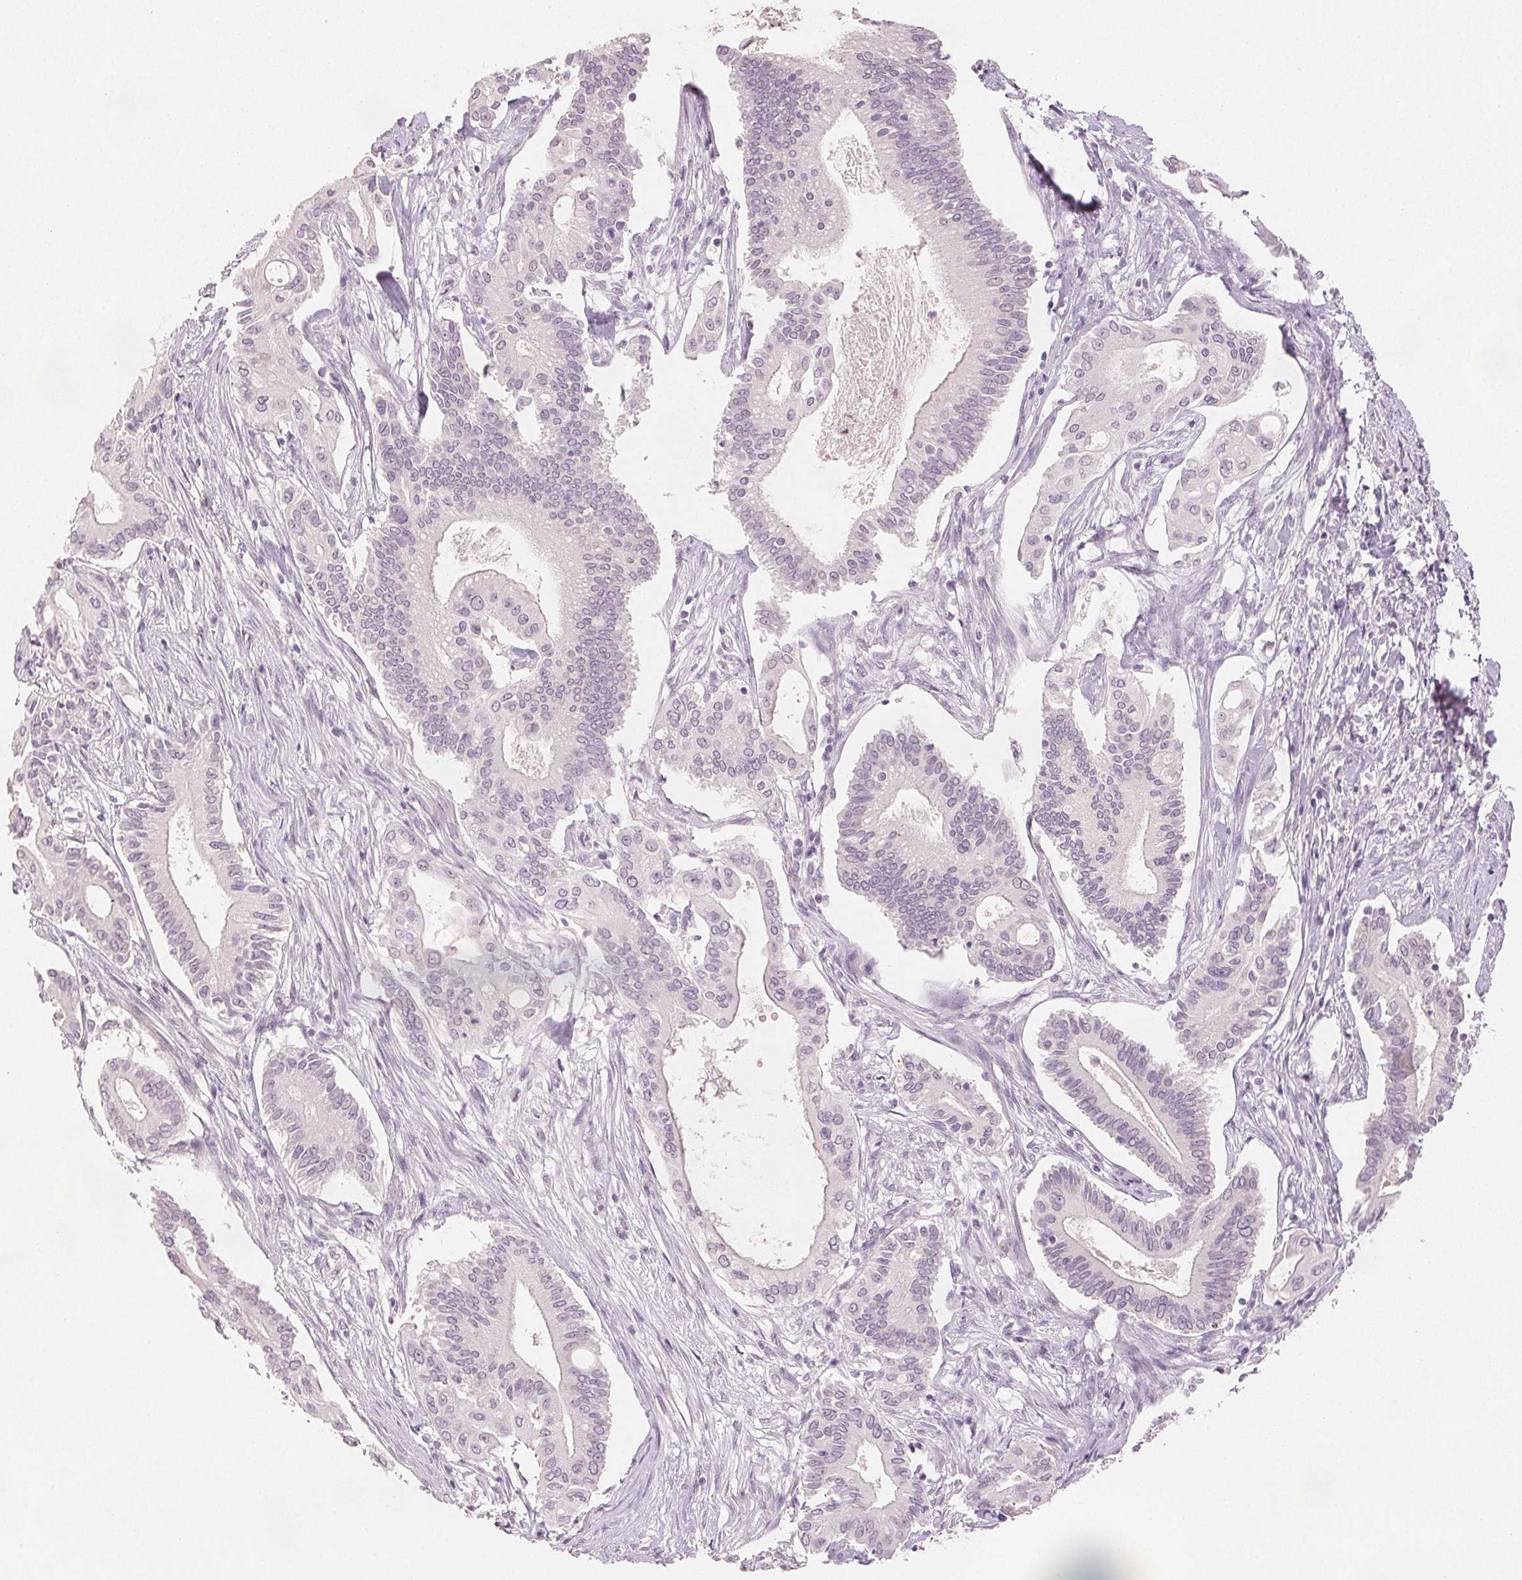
{"staining": {"intensity": "negative", "quantity": "none", "location": "none"}, "tissue": "pancreatic cancer", "cell_type": "Tumor cells", "image_type": "cancer", "snomed": [{"axis": "morphology", "description": "Adenocarcinoma, NOS"}, {"axis": "topography", "description": "Pancreas"}], "caption": "This is an immunohistochemistry histopathology image of human pancreatic cancer (adenocarcinoma). There is no expression in tumor cells.", "gene": "SCGN", "patient": {"sex": "female", "age": 68}}